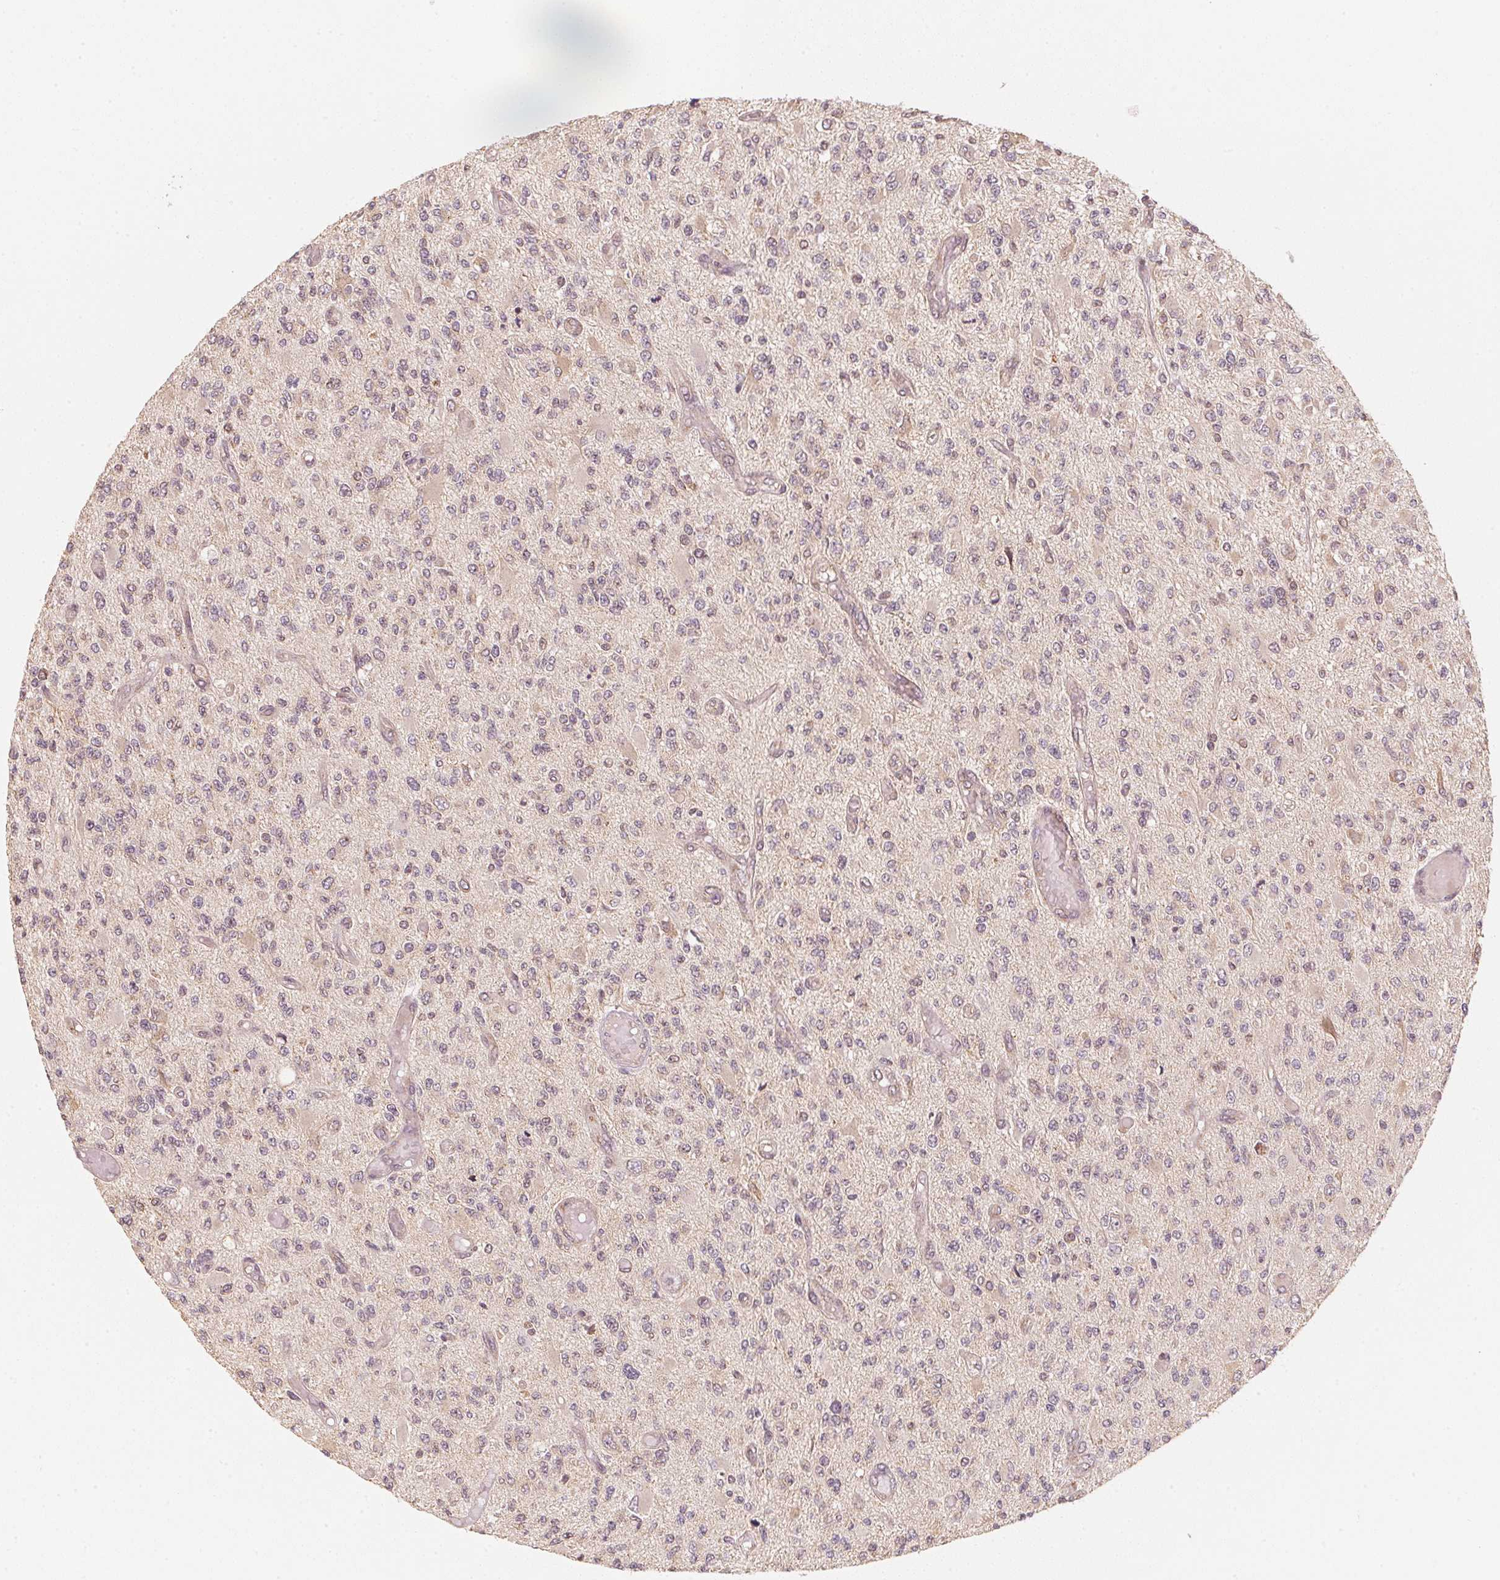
{"staining": {"intensity": "negative", "quantity": "none", "location": "none"}, "tissue": "glioma", "cell_type": "Tumor cells", "image_type": "cancer", "snomed": [{"axis": "morphology", "description": "Glioma, malignant, High grade"}, {"axis": "topography", "description": "Brain"}], "caption": "DAB (3,3'-diaminobenzidine) immunohistochemical staining of glioma demonstrates no significant staining in tumor cells. (DAB (3,3'-diaminobenzidine) immunohistochemistry (IHC) visualized using brightfield microscopy, high magnification).", "gene": "C2orf73", "patient": {"sex": "female", "age": 63}}